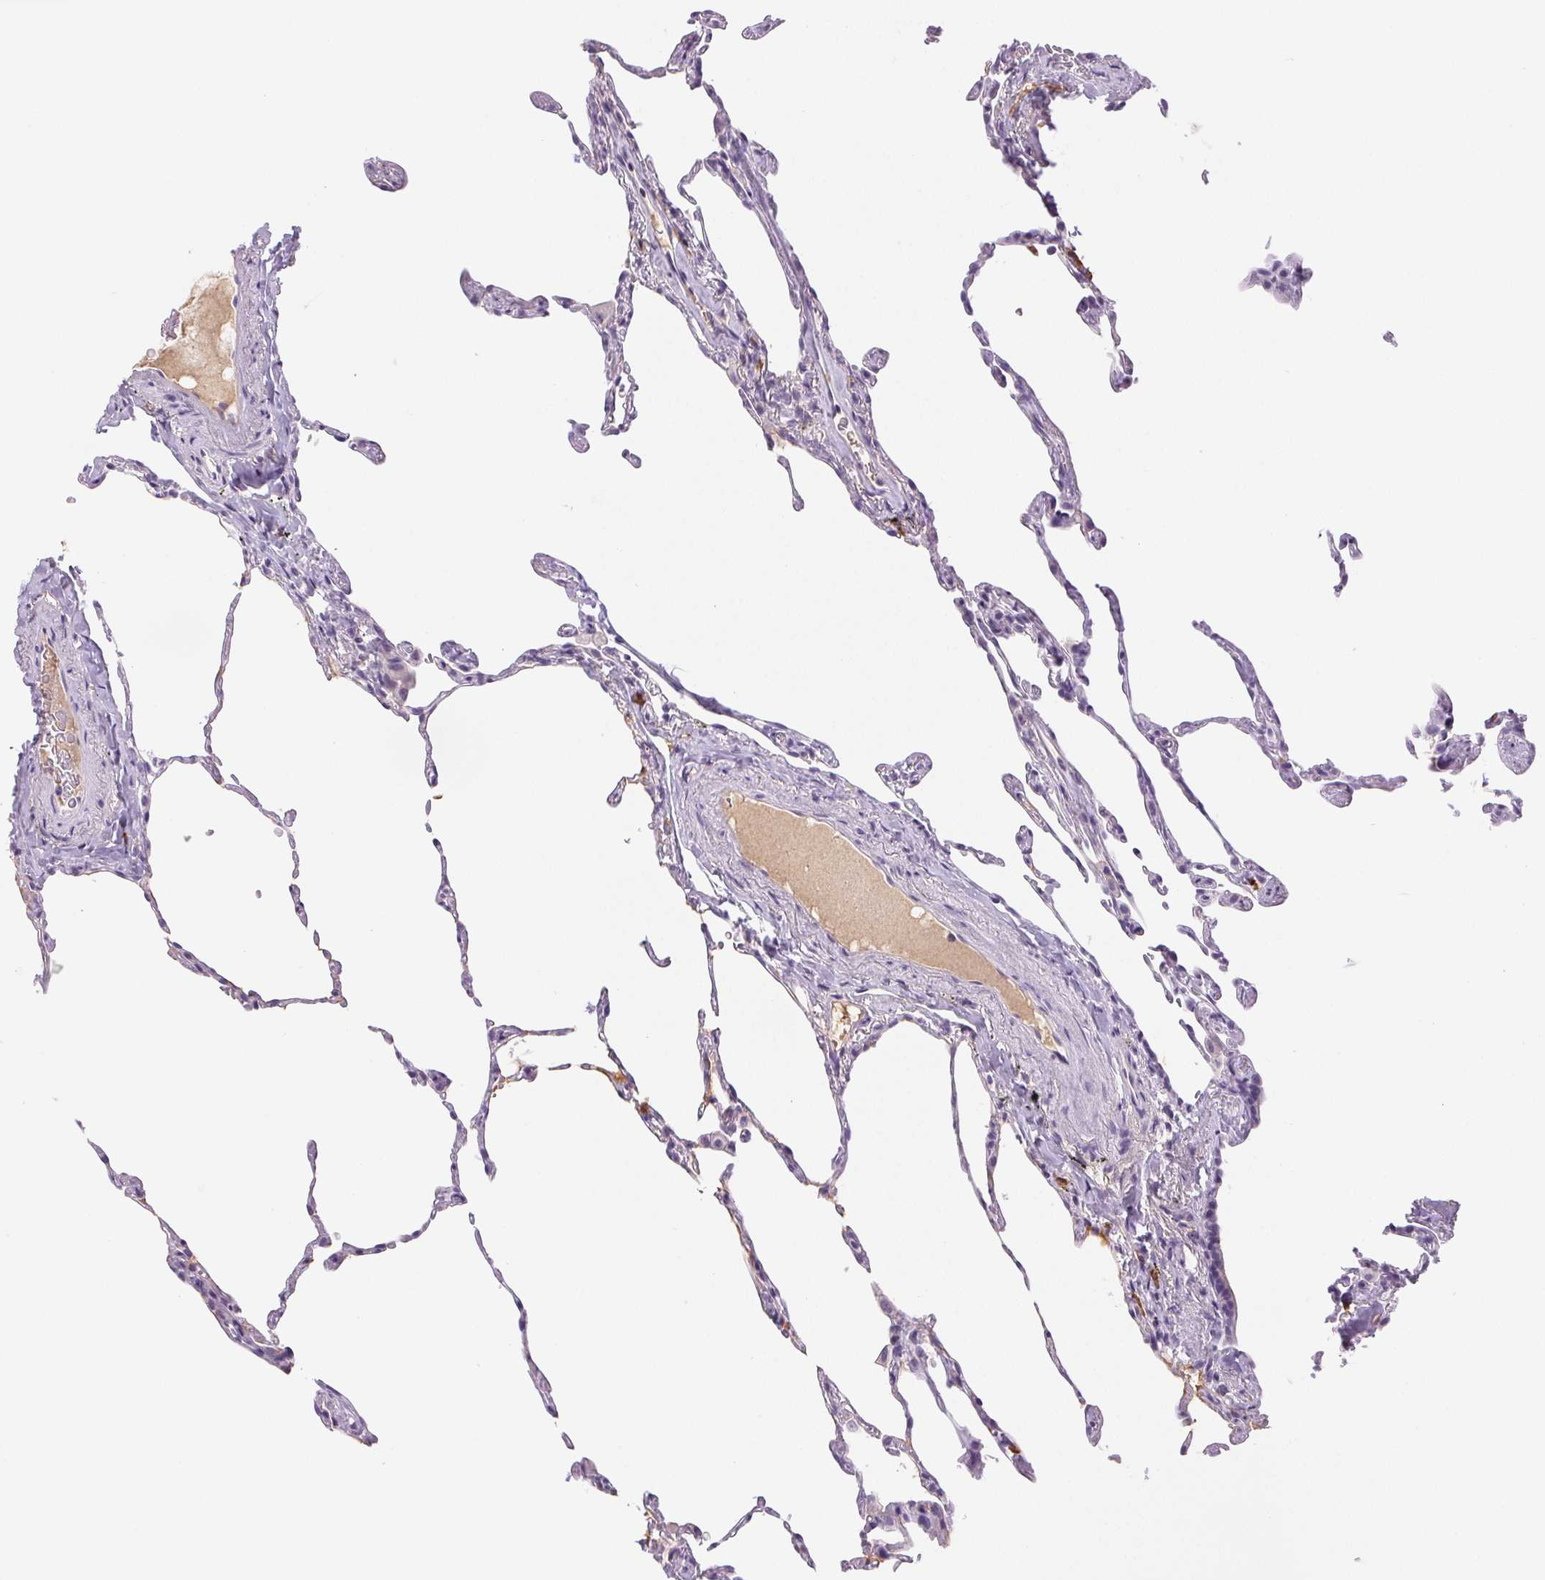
{"staining": {"intensity": "negative", "quantity": "none", "location": "none"}, "tissue": "lung", "cell_type": "Alveolar cells", "image_type": "normal", "snomed": [{"axis": "morphology", "description": "Normal tissue, NOS"}, {"axis": "topography", "description": "Lung"}], "caption": "DAB immunohistochemical staining of benign lung demonstrates no significant positivity in alveolar cells. The staining was performed using DAB to visualize the protein expression in brown, while the nuclei were stained in blue with hematoxylin (Magnification: 20x).", "gene": "IFIT1B", "patient": {"sex": "female", "age": 57}}